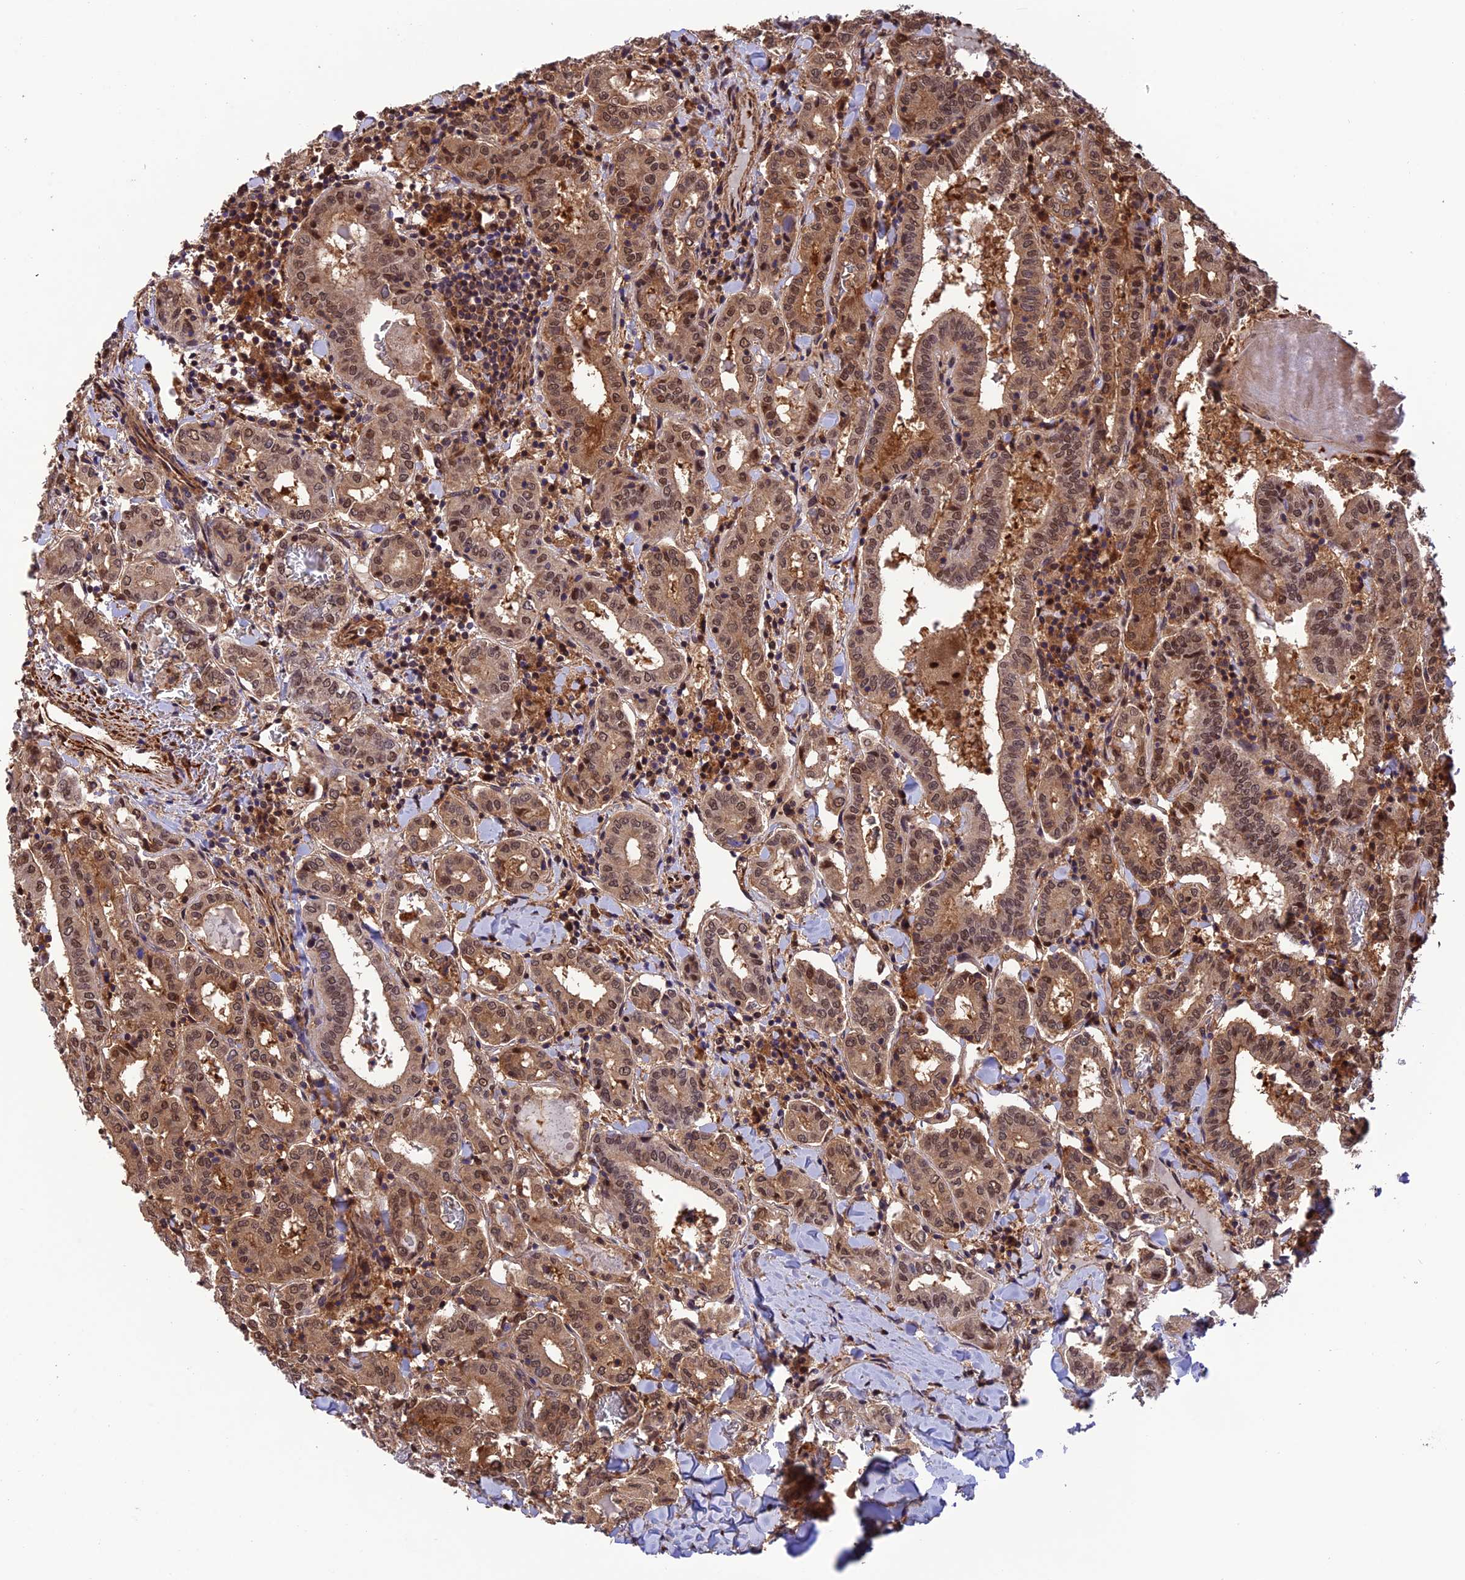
{"staining": {"intensity": "moderate", "quantity": ">75%", "location": "cytoplasmic/membranous,nuclear"}, "tissue": "thyroid cancer", "cell_type": "Tumor cells", "image_type": "cancer", "snomed": [{"axis": "morphology", "description": "Papillary adenocarcinoma, NOS"}, {"axis": "topography", "description": "Thyroid gland"}], "caption": "Protein expression analysis of thyroid papillary adenocarcinoma reveals moderate cytoplasmic/membranous and nuclear expression in approximately >75% of tumor cells.", "gene": "PSMB3", "patient": {"sex": "female", "age": 72}}